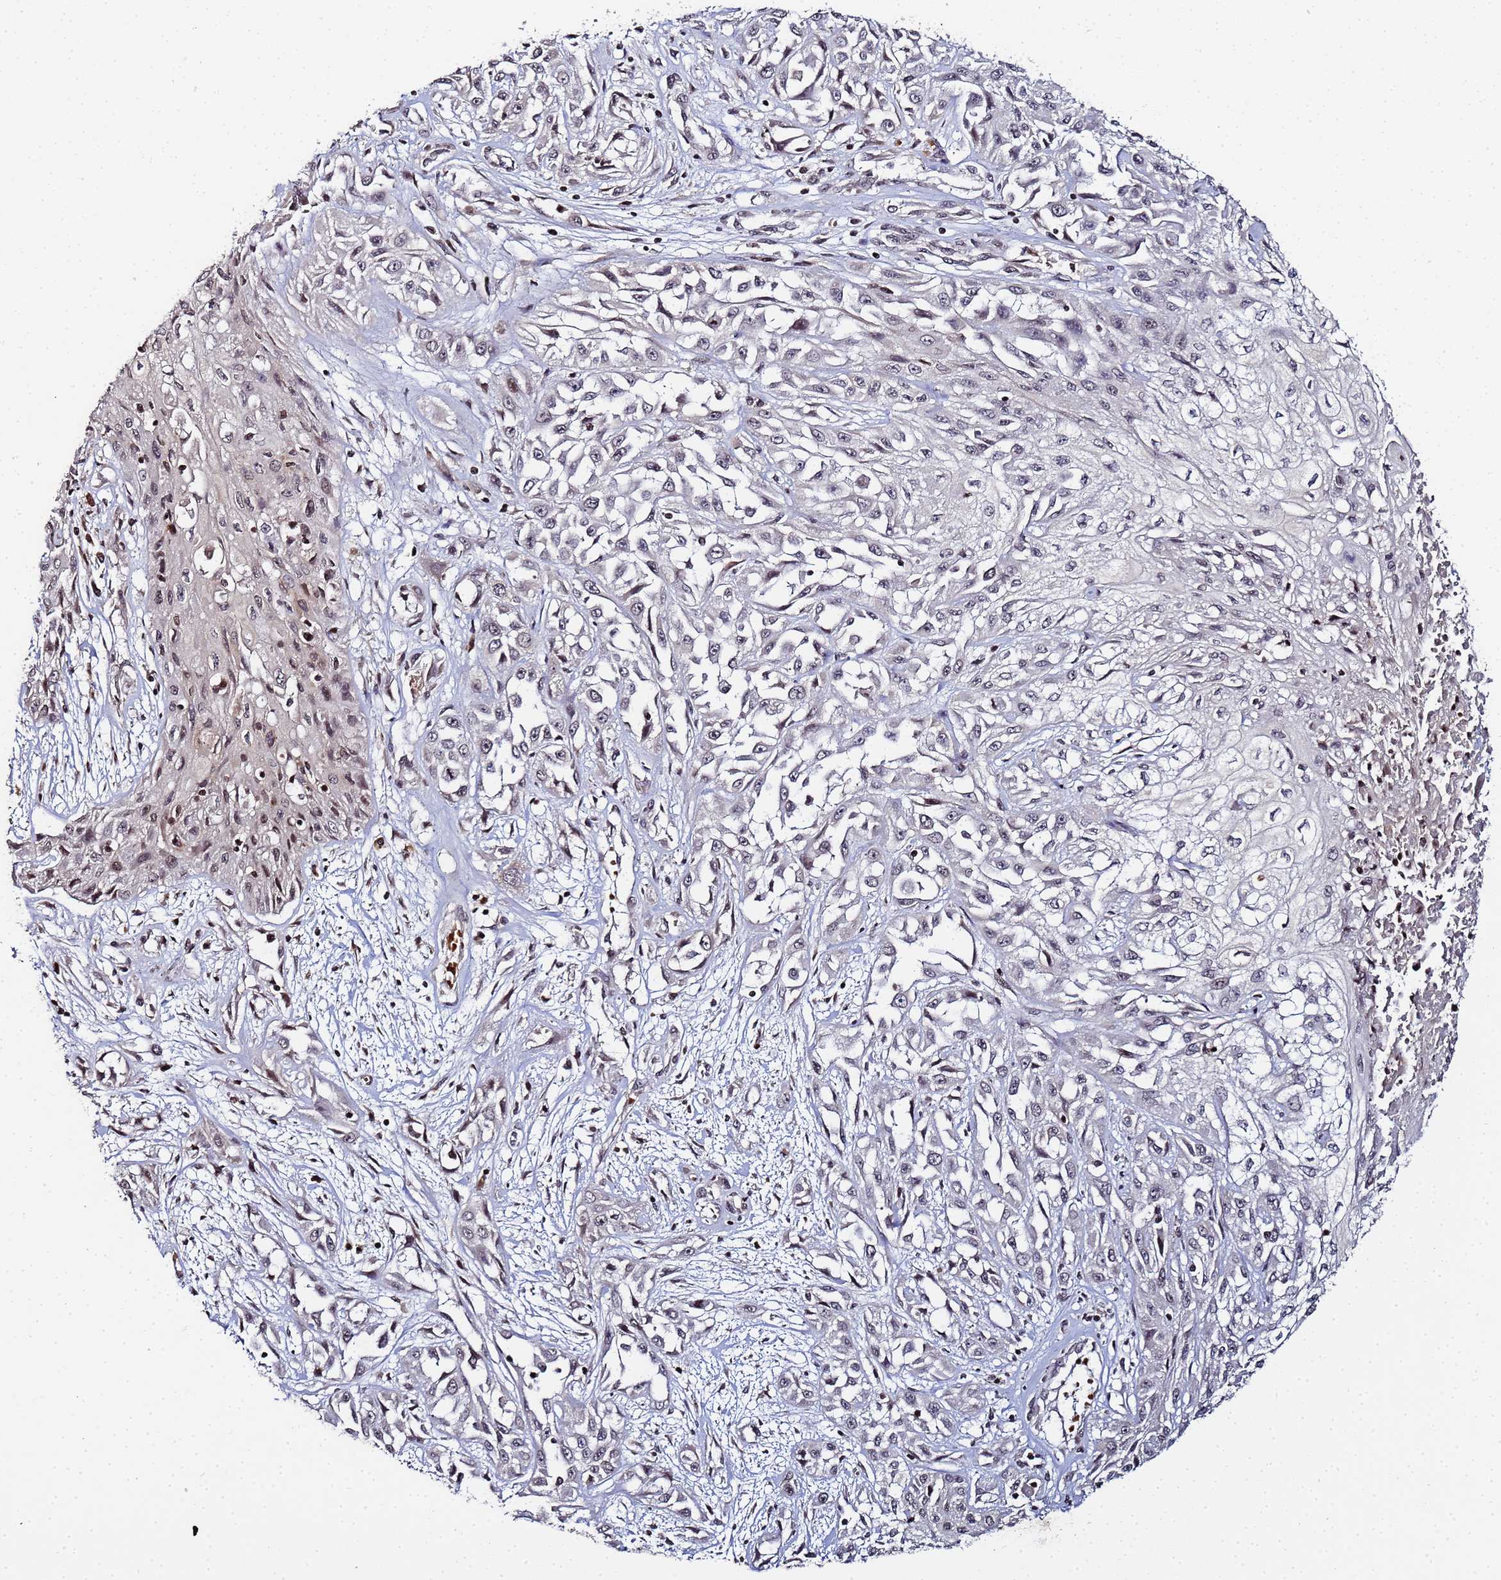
{"staining": {"intensity": "negative", "quantity": "none", "location": "none"}, "tissue": "skin cancer", "cell_type": "Tumor cells", "image_type": "cancer", "snomed": [{"axis": "morphology", "description": "Squamous cell carcinoma, NOS"}, {"axis": "morphology", "description": "Squamous cell carcinoma, metastatic, NOS"}, {"axis": "topography", "description": "Skin"}, {"axis": "topography", "description": "Lymph node"}], "caption": "Photomicrograph shows no protein expression in tumor cells of skin squamous cell carcinoma tissue. (DAB immunohistochemistry, high magnification).", "gene": "FZD4", "patient": {"sex": "male", "age": 75}}